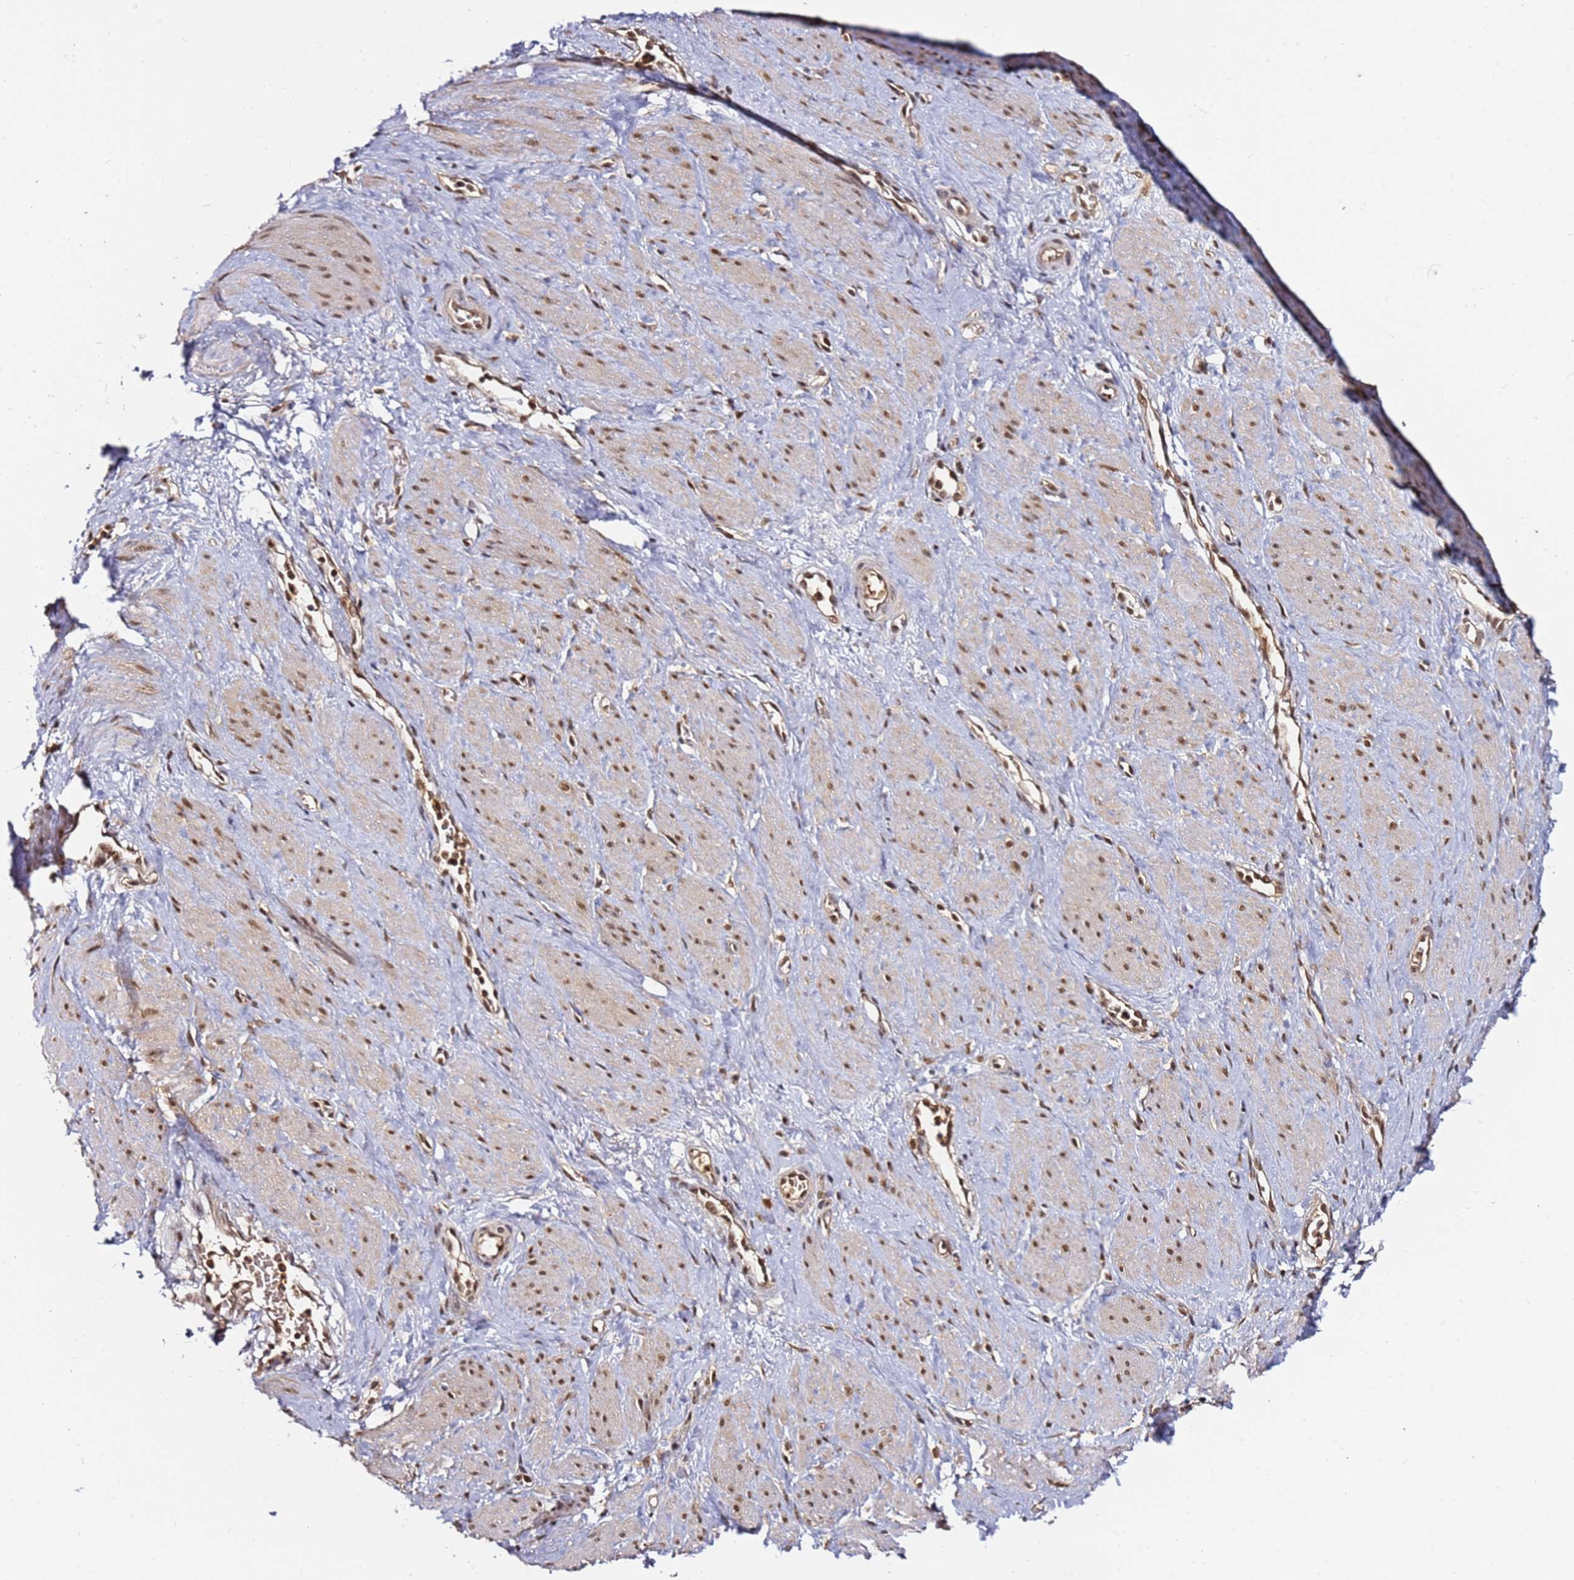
{"staining": {"intensity": "moderate", "quantity": ">75%", "location": "nuclear"}, "tissue": "smooth muscle", "cell_type": "Smooth muscle cells", "image_type": "normal", "snomed": [{"axis": "morphology", "description": "Normal tissue, NOS"}, {"axis": "topography", "description": "Smooth muscle"}, {"axis": "topography", "description": "Uterus"}], "caption": "Immunohistochemical staining of benign smooth muscle exhibits moderate nuclear protein expression in about >75% of smooth muscle cells. (Brightfield microscopy of DAB IHC at high magnification).", "gene": "RGS18", "patient": {"sex": "female", "age": 39}}